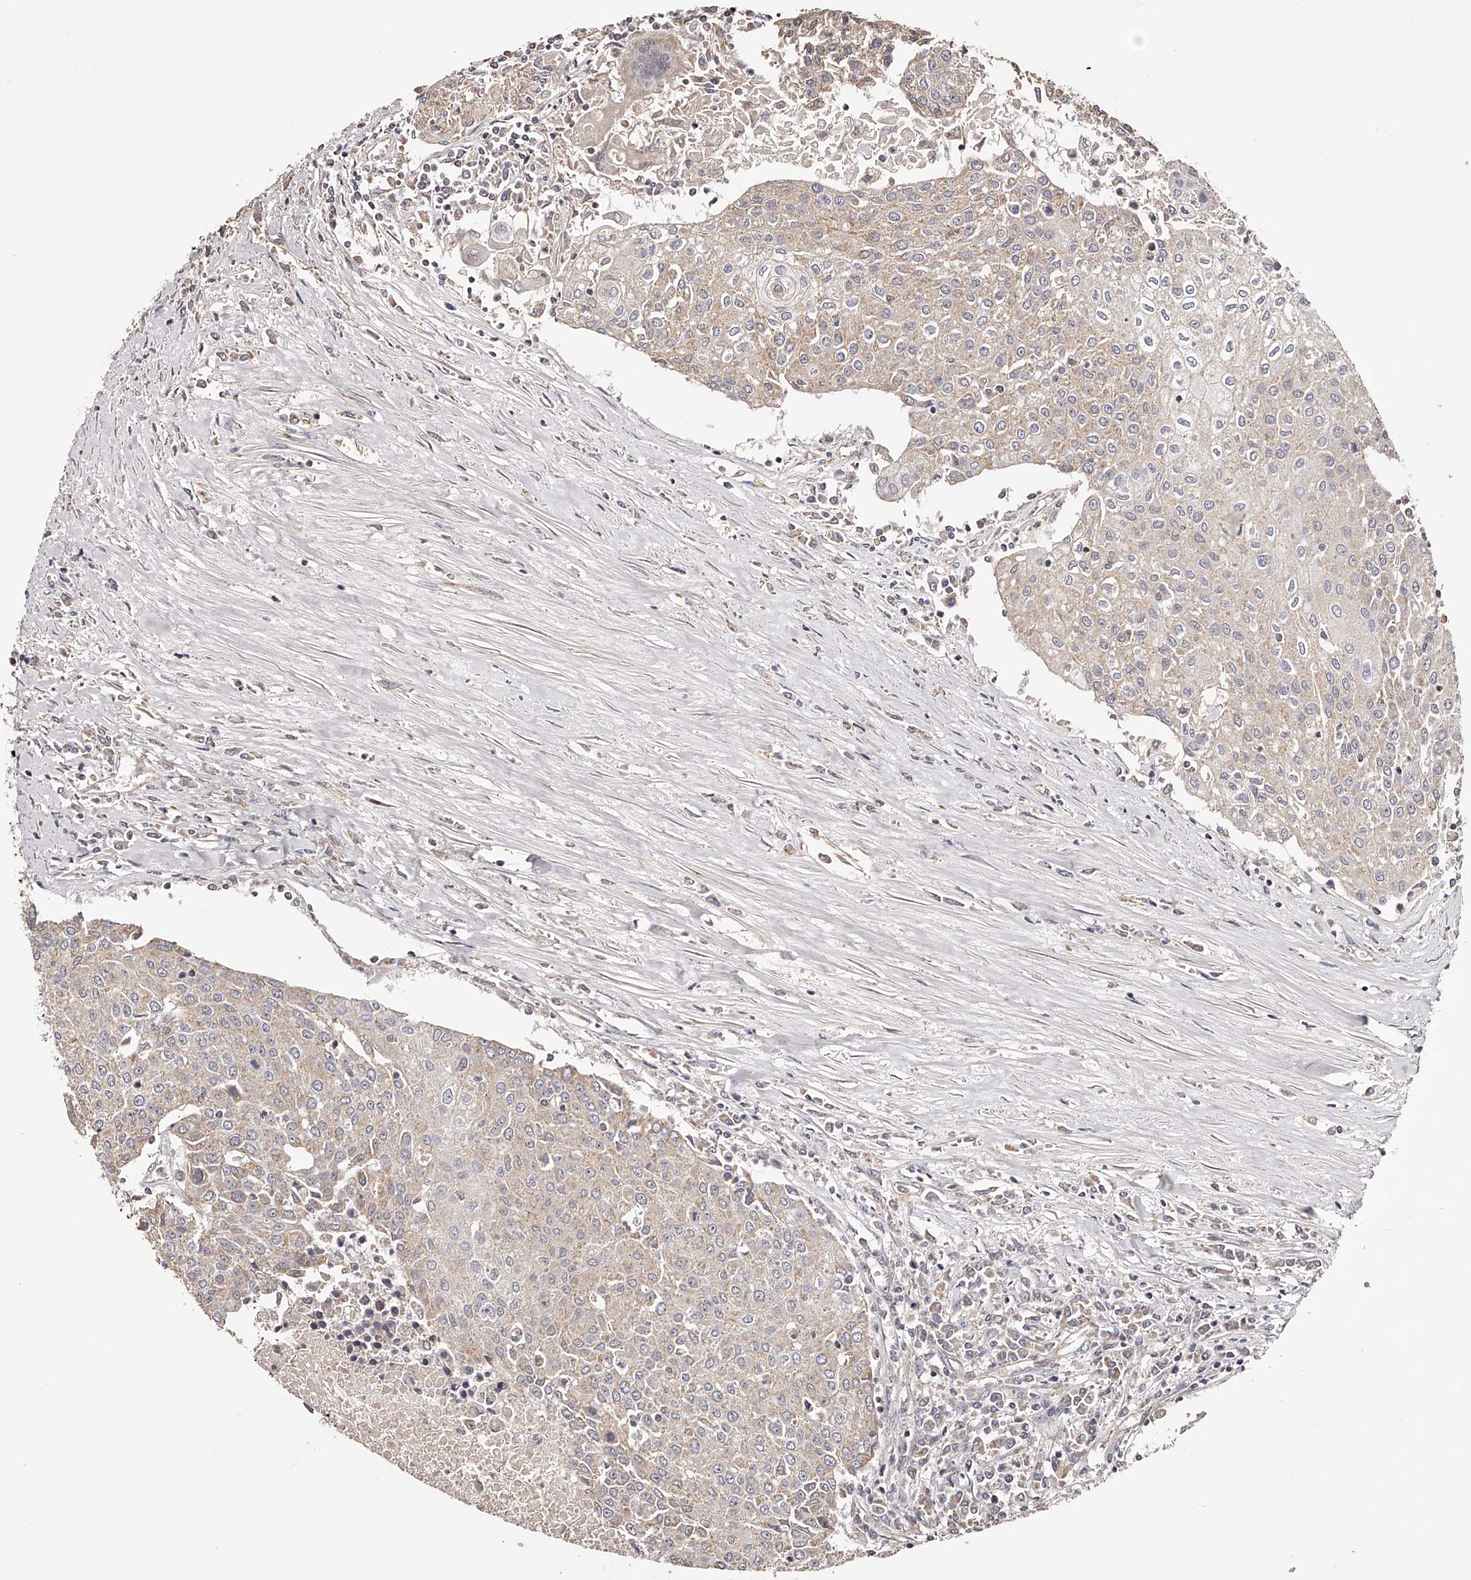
{"staining": {"intensity": "weak", "quantity": "25%-75%", "location": "cytoplasmic/membranous"}, "tissue": "urothelial cancer", "cell_type": "Tumor cells", "image_type": "cancer", "snomed": [{"axis": "morphology", "description": "Urothelial carcinoma, High grade"}, {"axis": "topography", "description": "Urinary bladder"}], "caption": "IHC photomicrograph of urothelial cancer stained for a protein (brown), which exhibits low levels of weak cytoplasmic/membranous staining in about 25%-75% of tumor cells.", "gene": "USP21", "patient": {"sex": "female", "age": 85}}